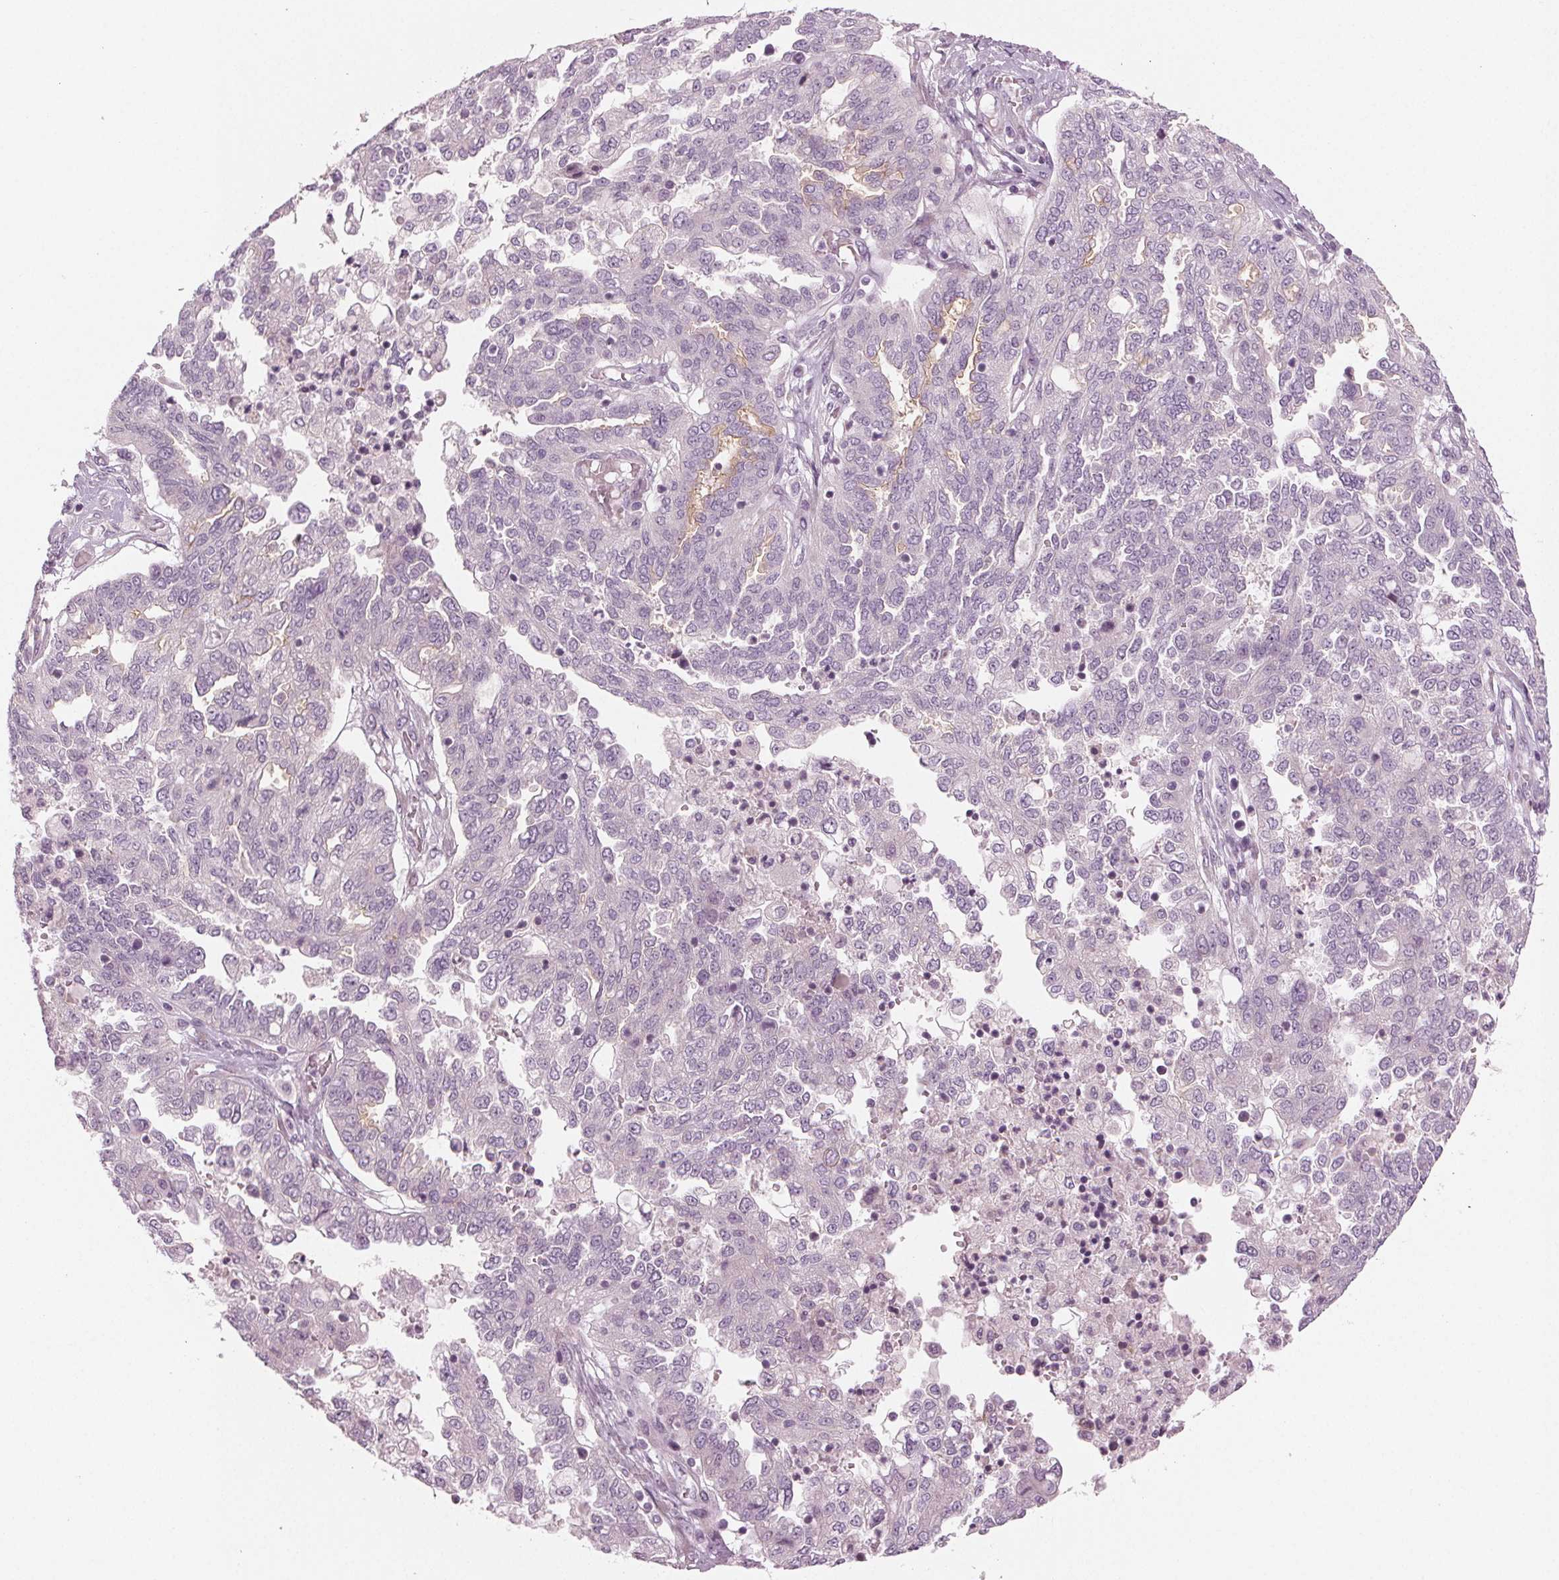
{"staining": {"intensity": "negative", "quantity": "none", "location": "none"}, "tissue": "ovarian cancer", "cell_type": "Tumor cells", "image_type": "cancer", "snomed": [{"axis": "morphology", "description": "Cystadenocarcinoma, serous, NOS"}, {"axis": "topography", "description": "Ovary"}], "caption": "A micrograph of human ovarian serous cystadenocarcinoma is negative for staining in tumor cells.", "gene": "PRAP1", "patient": {"sex": "female", "age": 67}}